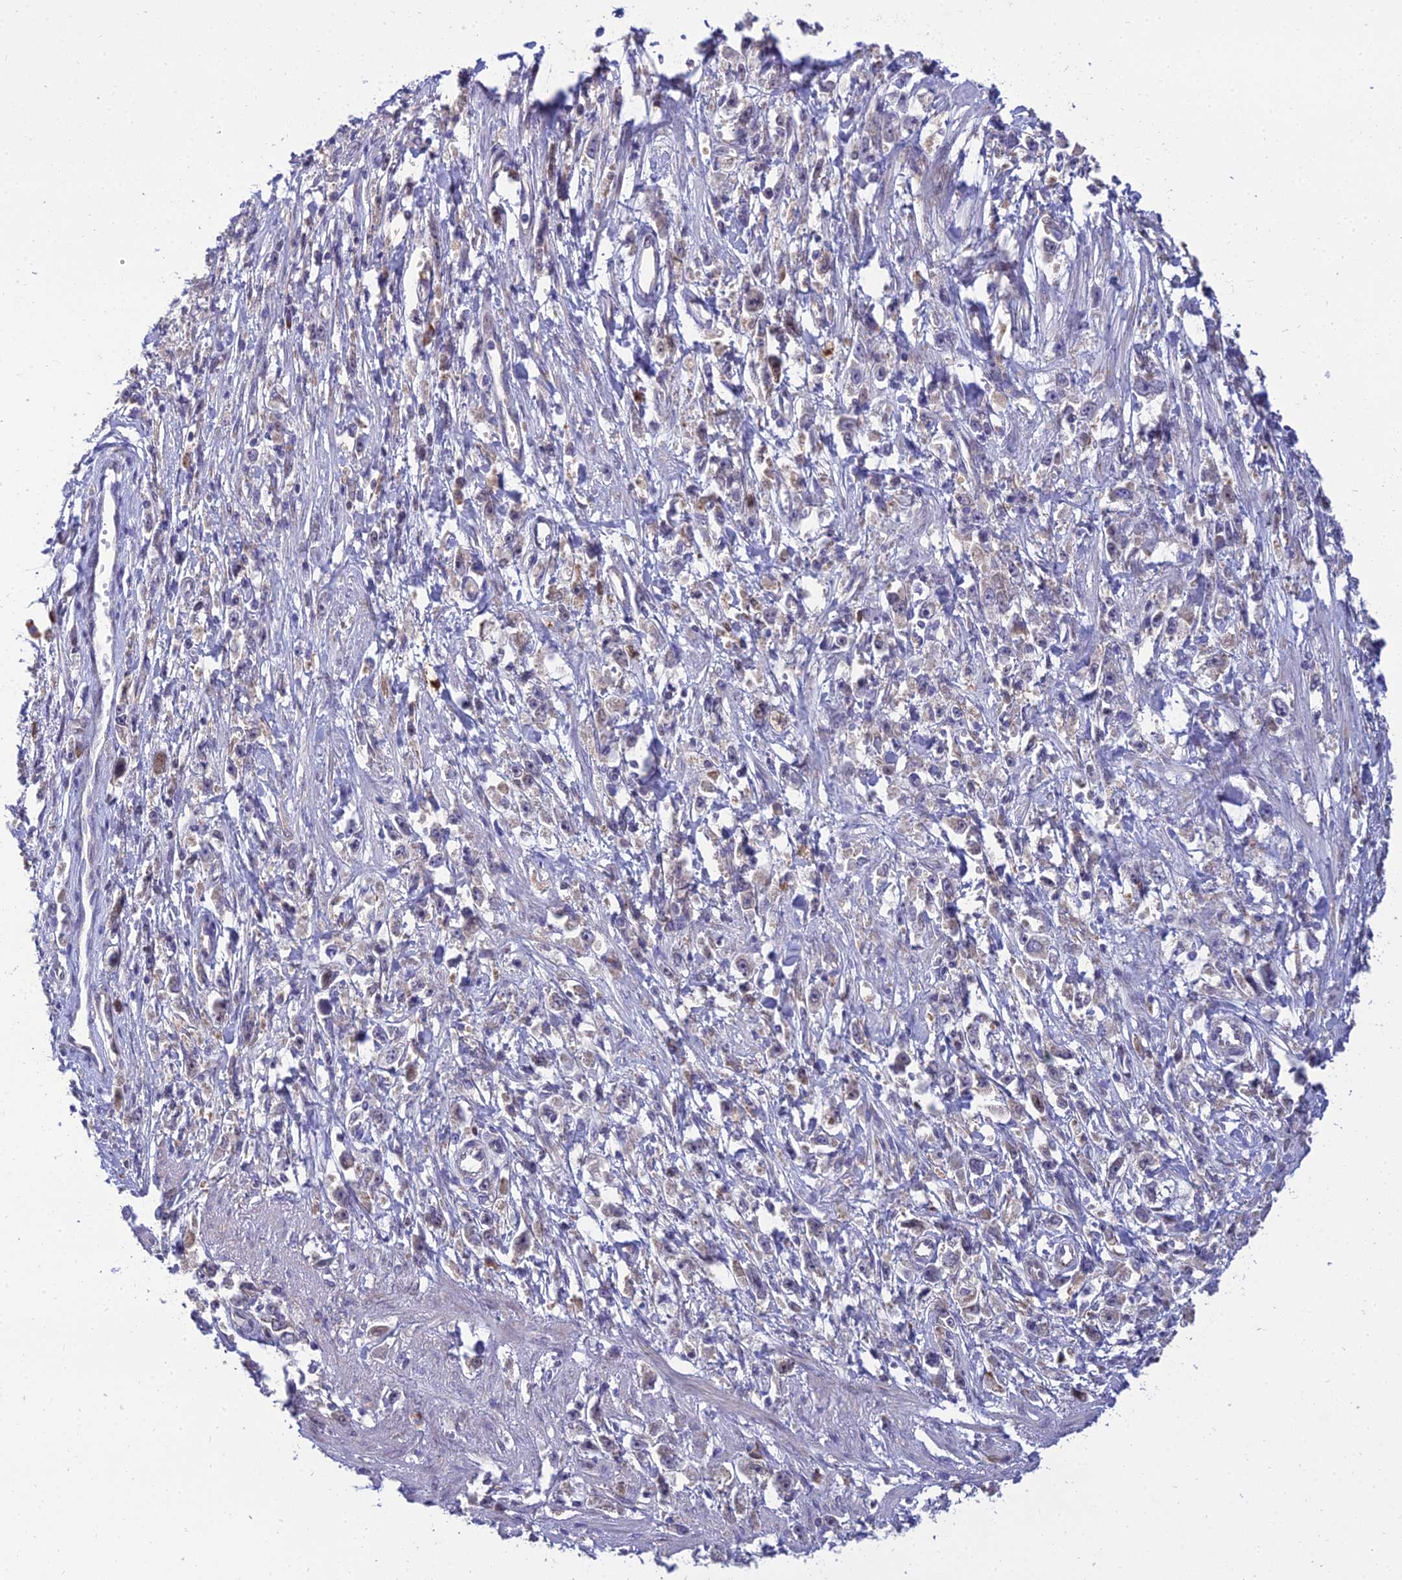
{"staining": {"intensity": "weak", "quantity": "<25%", "location": "cytoplasmic/membranous"}, "tissue": "stomach cancer", "cell_type": "Tumor cells", "image_type": "cancer", "snomed": [{"axis": "morphology", "description": "Adenocarcinoma, NOS"}, {"axis": "topography", "description": "Stomach"}], "caption": "Immunohistochemistry (IHC) photomicrograph of neoplastic tissue: adenocarcinoma (stomach) stained with DAB (3,3'-diaminobenzidine) demonstrates no significant protein positivity in tumor cells.", "gene": "CLCN7", "patient": {"sex": "female", "age": 59}}